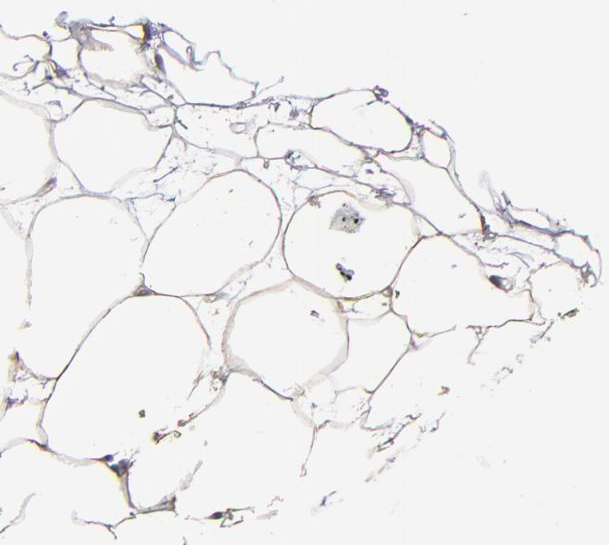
{"staining": {"intensity": "moderate", "quantity": ">75%", "location": "cytoplasmic/membranous,nuclear"}, "tissue": "adipose tissue", "cell_type": "Adipocytes", "image_type": "normal", "snomed": [{"axis": "morphology", "description": "Normal tissue, NOS"}, {"axis": "topography", "description": "Breast"}], "caption": "Moderate cytoplasmic/membranous,nuclear staining for a protein is identified in approximately >75% of adipocytes of benign adipose tissue using IHC.", "gene": "KDM6A", "patient": {"sex": "female", "age": 22}}